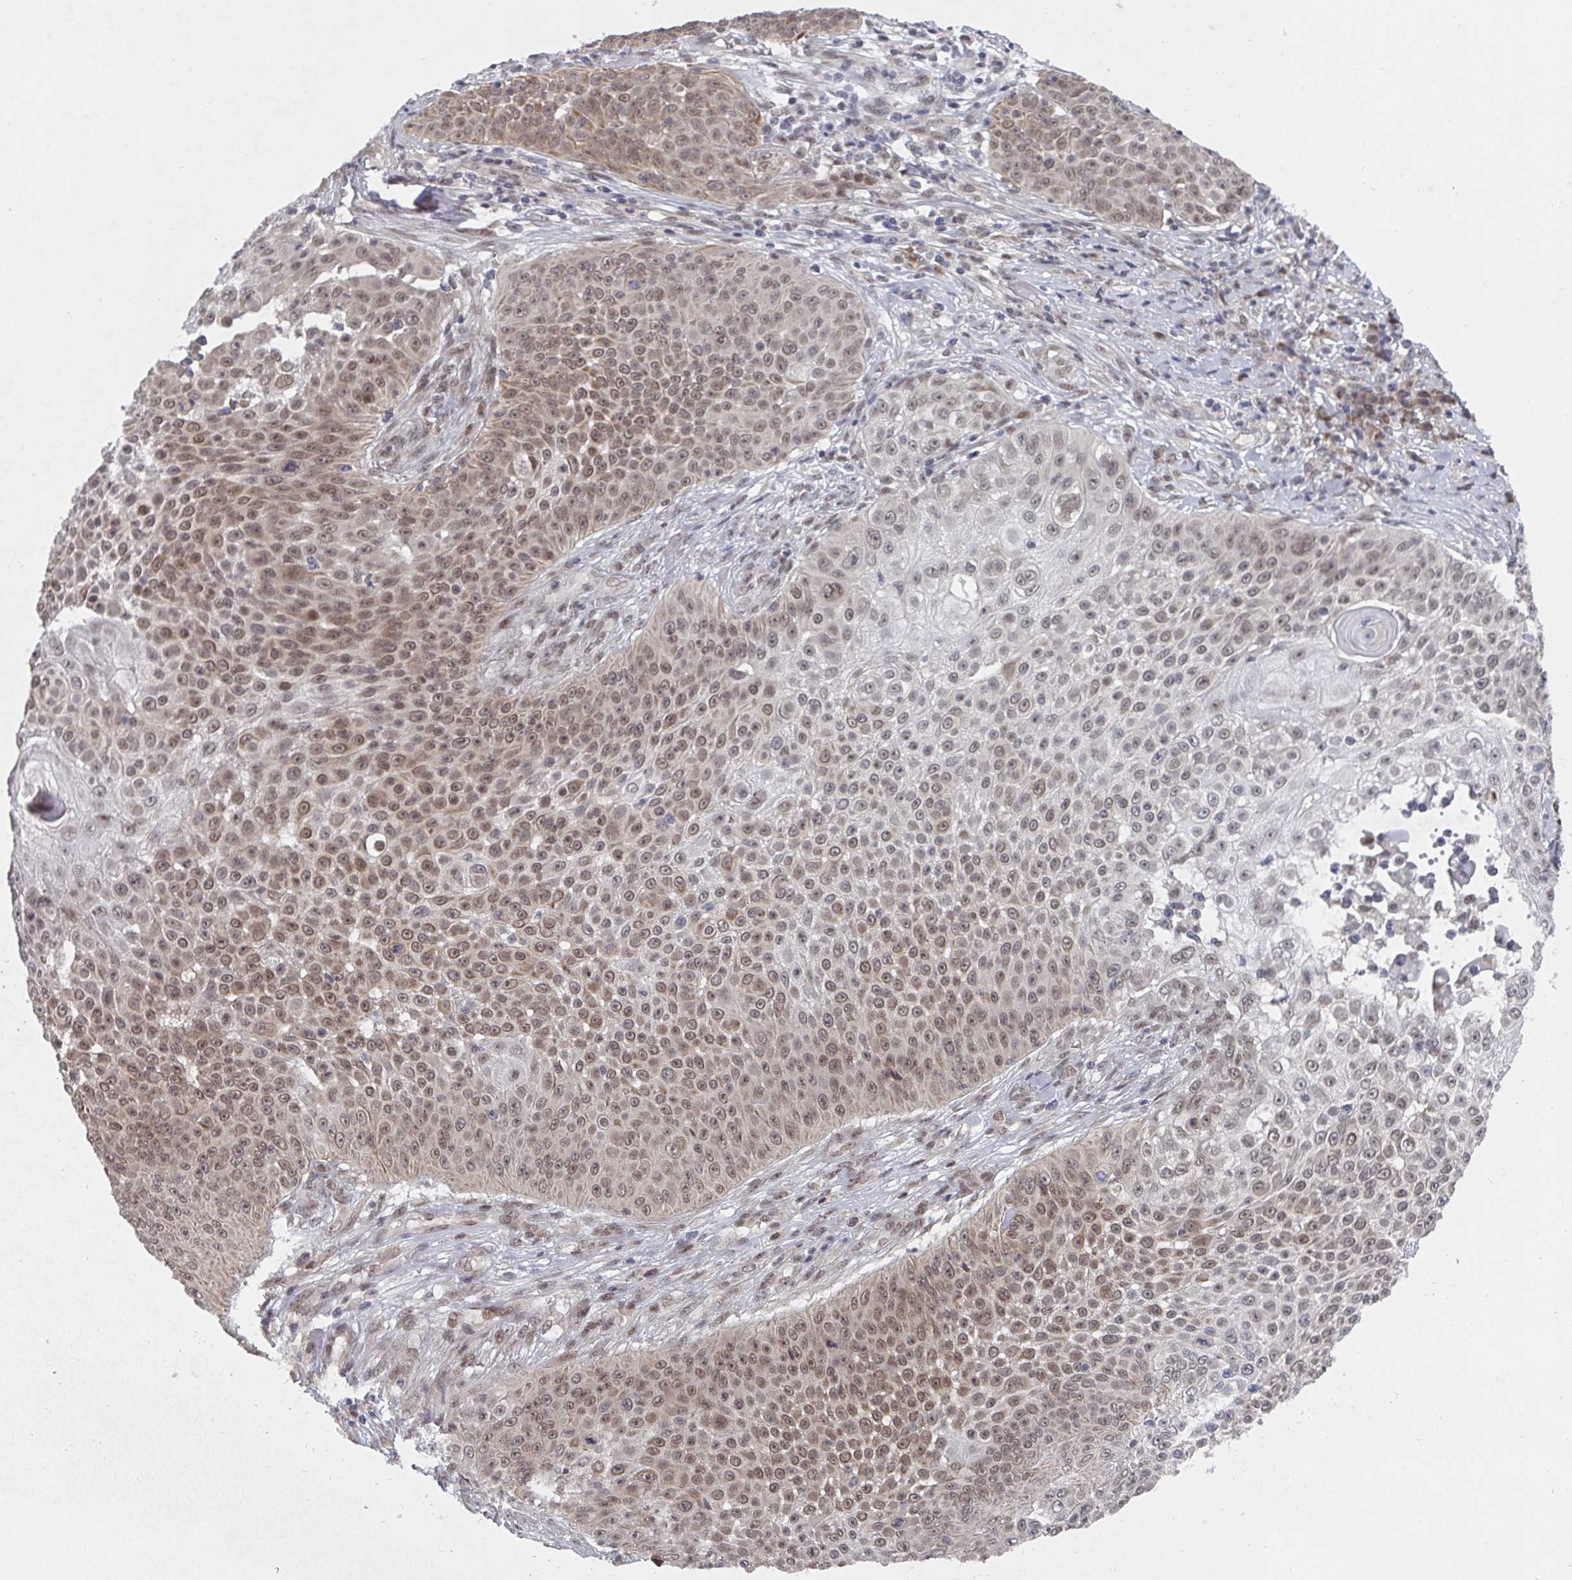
{"staining": {"intensity": "moderate", "quantity": ">75%", "location": "nuclear"}, "tissue": "skin cancer", "cell_type": "Tumor cells", "image_type": "cancer", "snomed": [{"axis": "morphology", "description": "Squamous cell carcinoma, NOS"}, {"axis": "topography", "description": "Skin"}], "caption": "Skin cancer stained with a protein marker displays moderate staining in tumor cells.", "gene": "JMJD1C", "patient": {"sex": "male", "age": 24}}